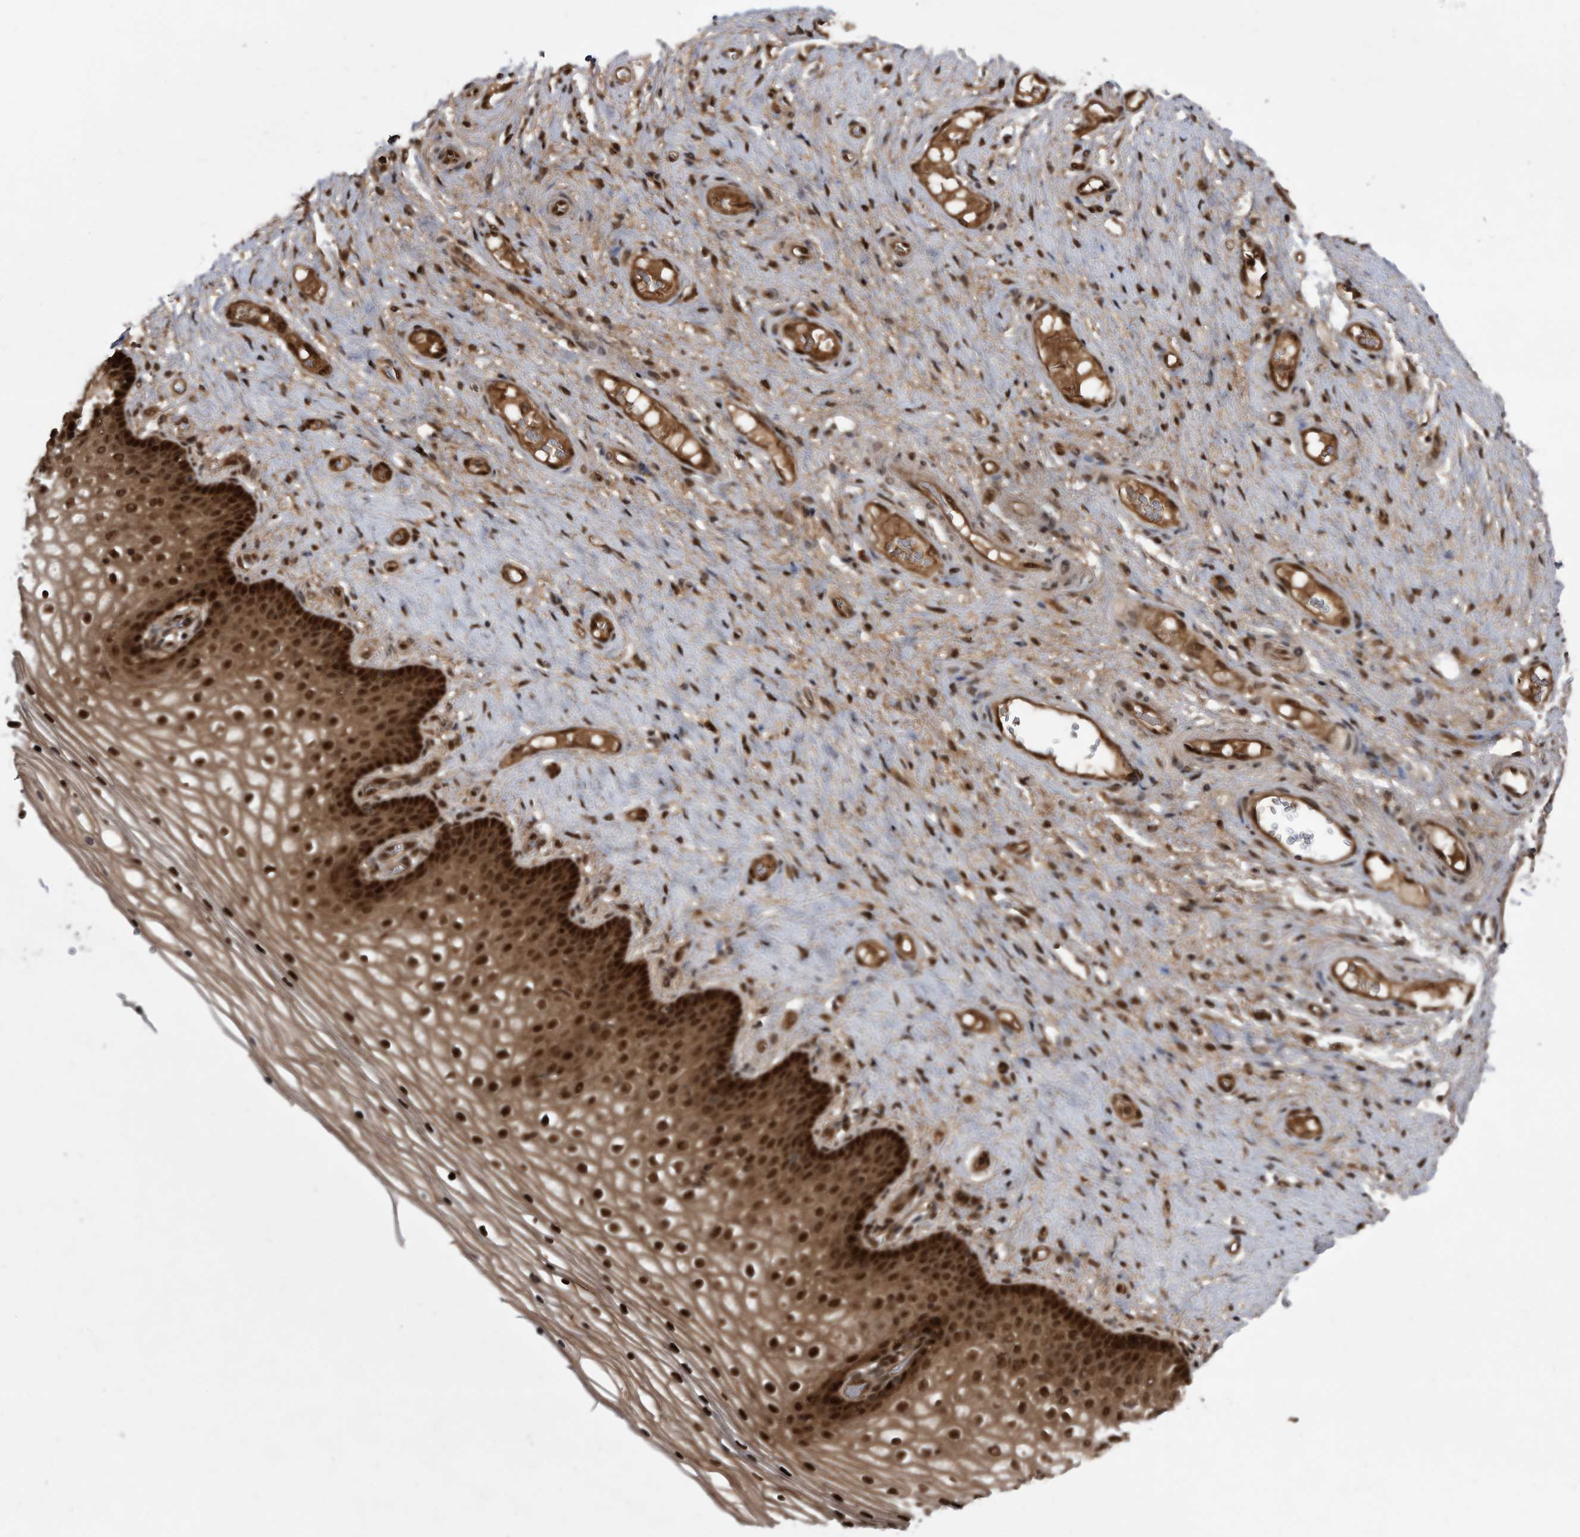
{"staining": {"intensity": "strong", "quantity": ">75%", "location": "cytoplasmic/membranous,nuclear"}, "tissue": "vagina", "cell_type": "Squamous epithelial cells", "image_type": "normal", "snomed": [{"axis": "morphology", "description": "Normal tissue, NOS"}, {"axis": "topography", "description": "Vagina"}], "caption": "DAB (3,3'-diaminobenzidine) immunohistochemical staining of unremarkable human vagina demonstrates strong cytoplasmic/membranous,nuclear protein positivity in about >75% of squamous epithelial cells.", "gene": "RAD23B", "patient": {"sex": "female", "age": 60}}